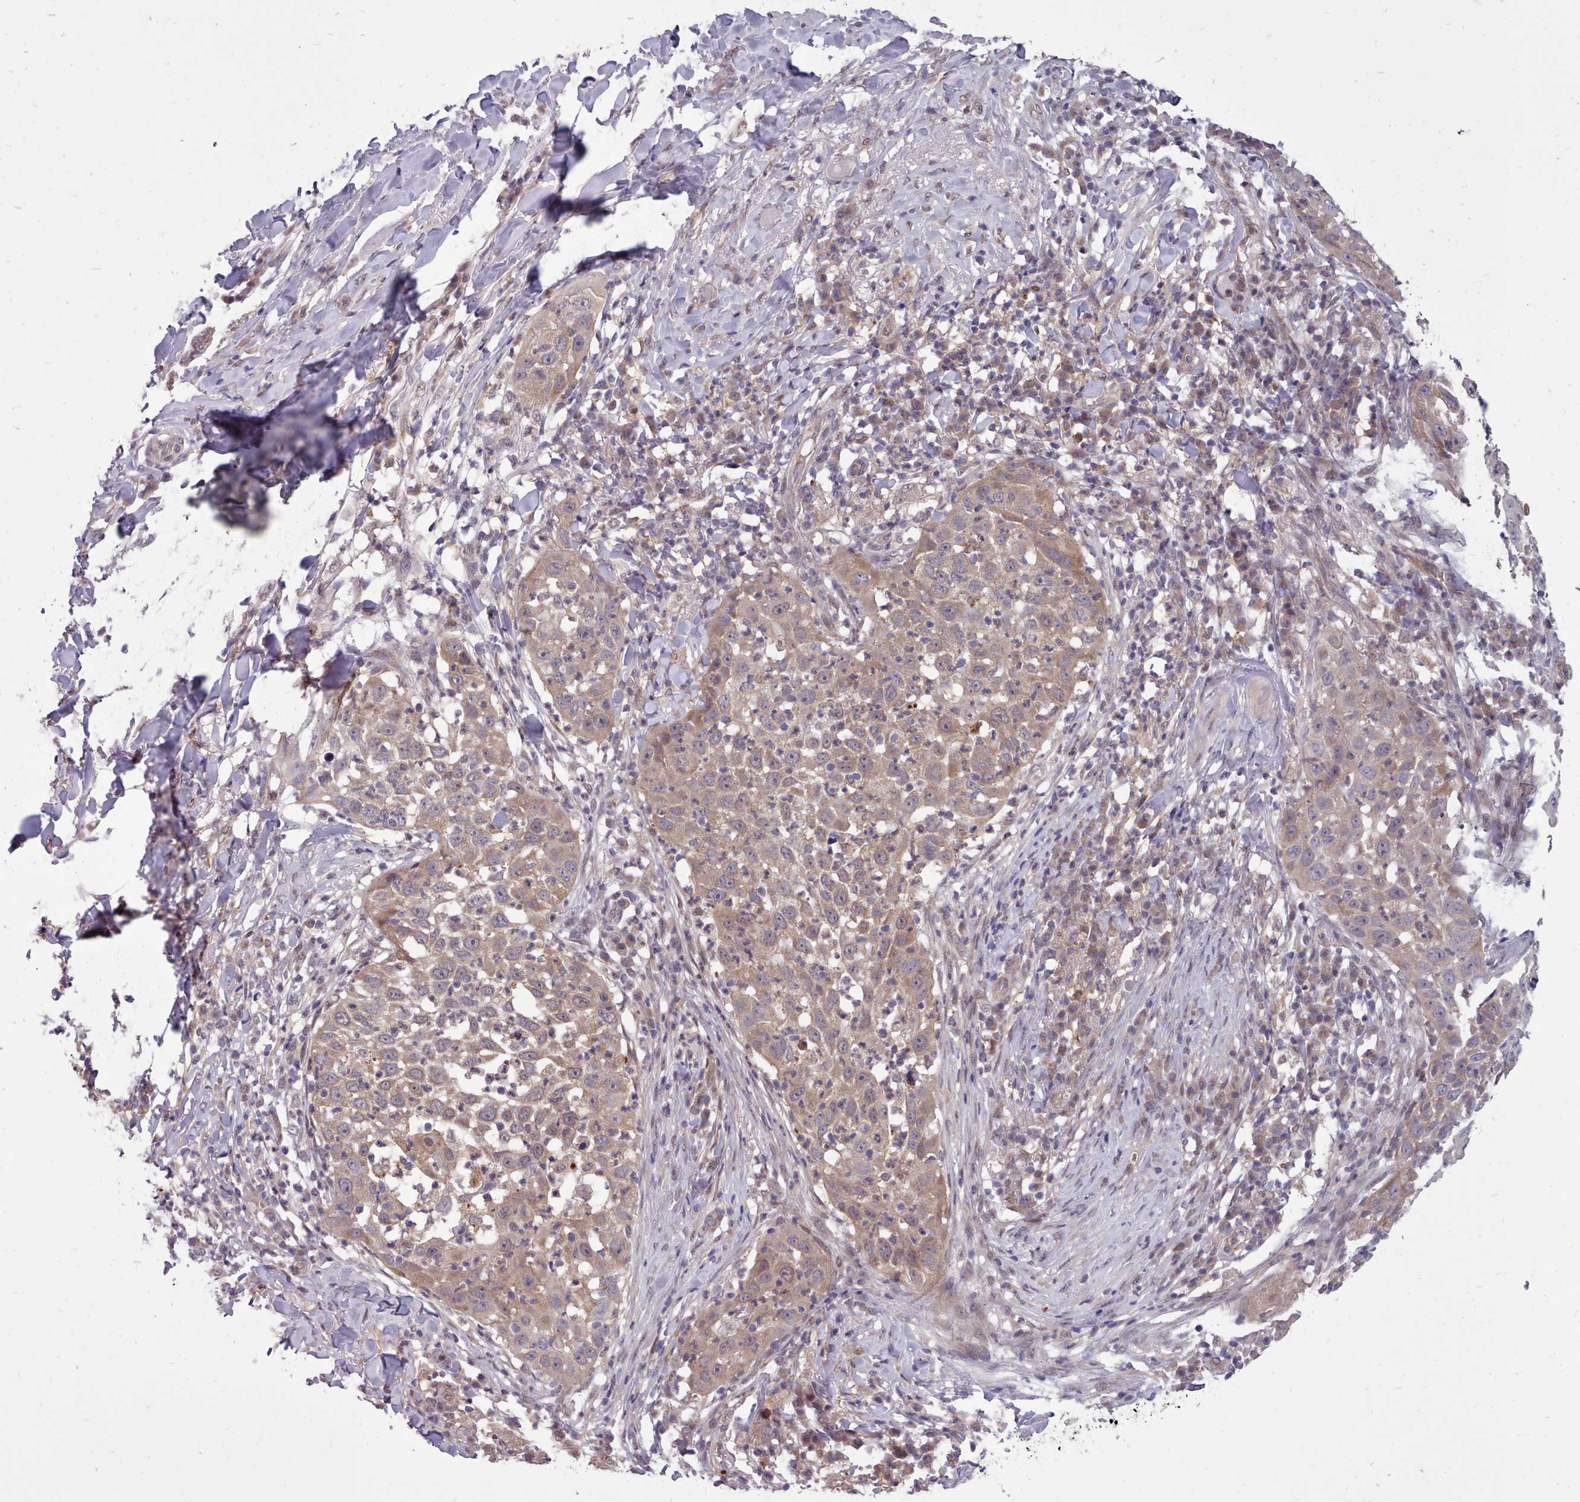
{"staining": {"intensity": "moderate", "quantity": "25%-75%", "location": "cytoplasmic/membranous"}, "tissue": "skin cancer", "cell_type": "Tumor cells", "image_type": "cancer", "snomed": [{"axis": "morphology", "description": "Squamous cell carcinoma, NOS"}, {"axis": "topography", "description": "Skin"}], "caption": "A high-resolution histopathology image shows IHC staining of squamous cell carcinoma (skin), which demonstrates moderate cytoplasmic/membranous staining in about 25%-75% of tumor cells.", "gene": "AHCY", "patient": {"sex": "female", "age": 44}}